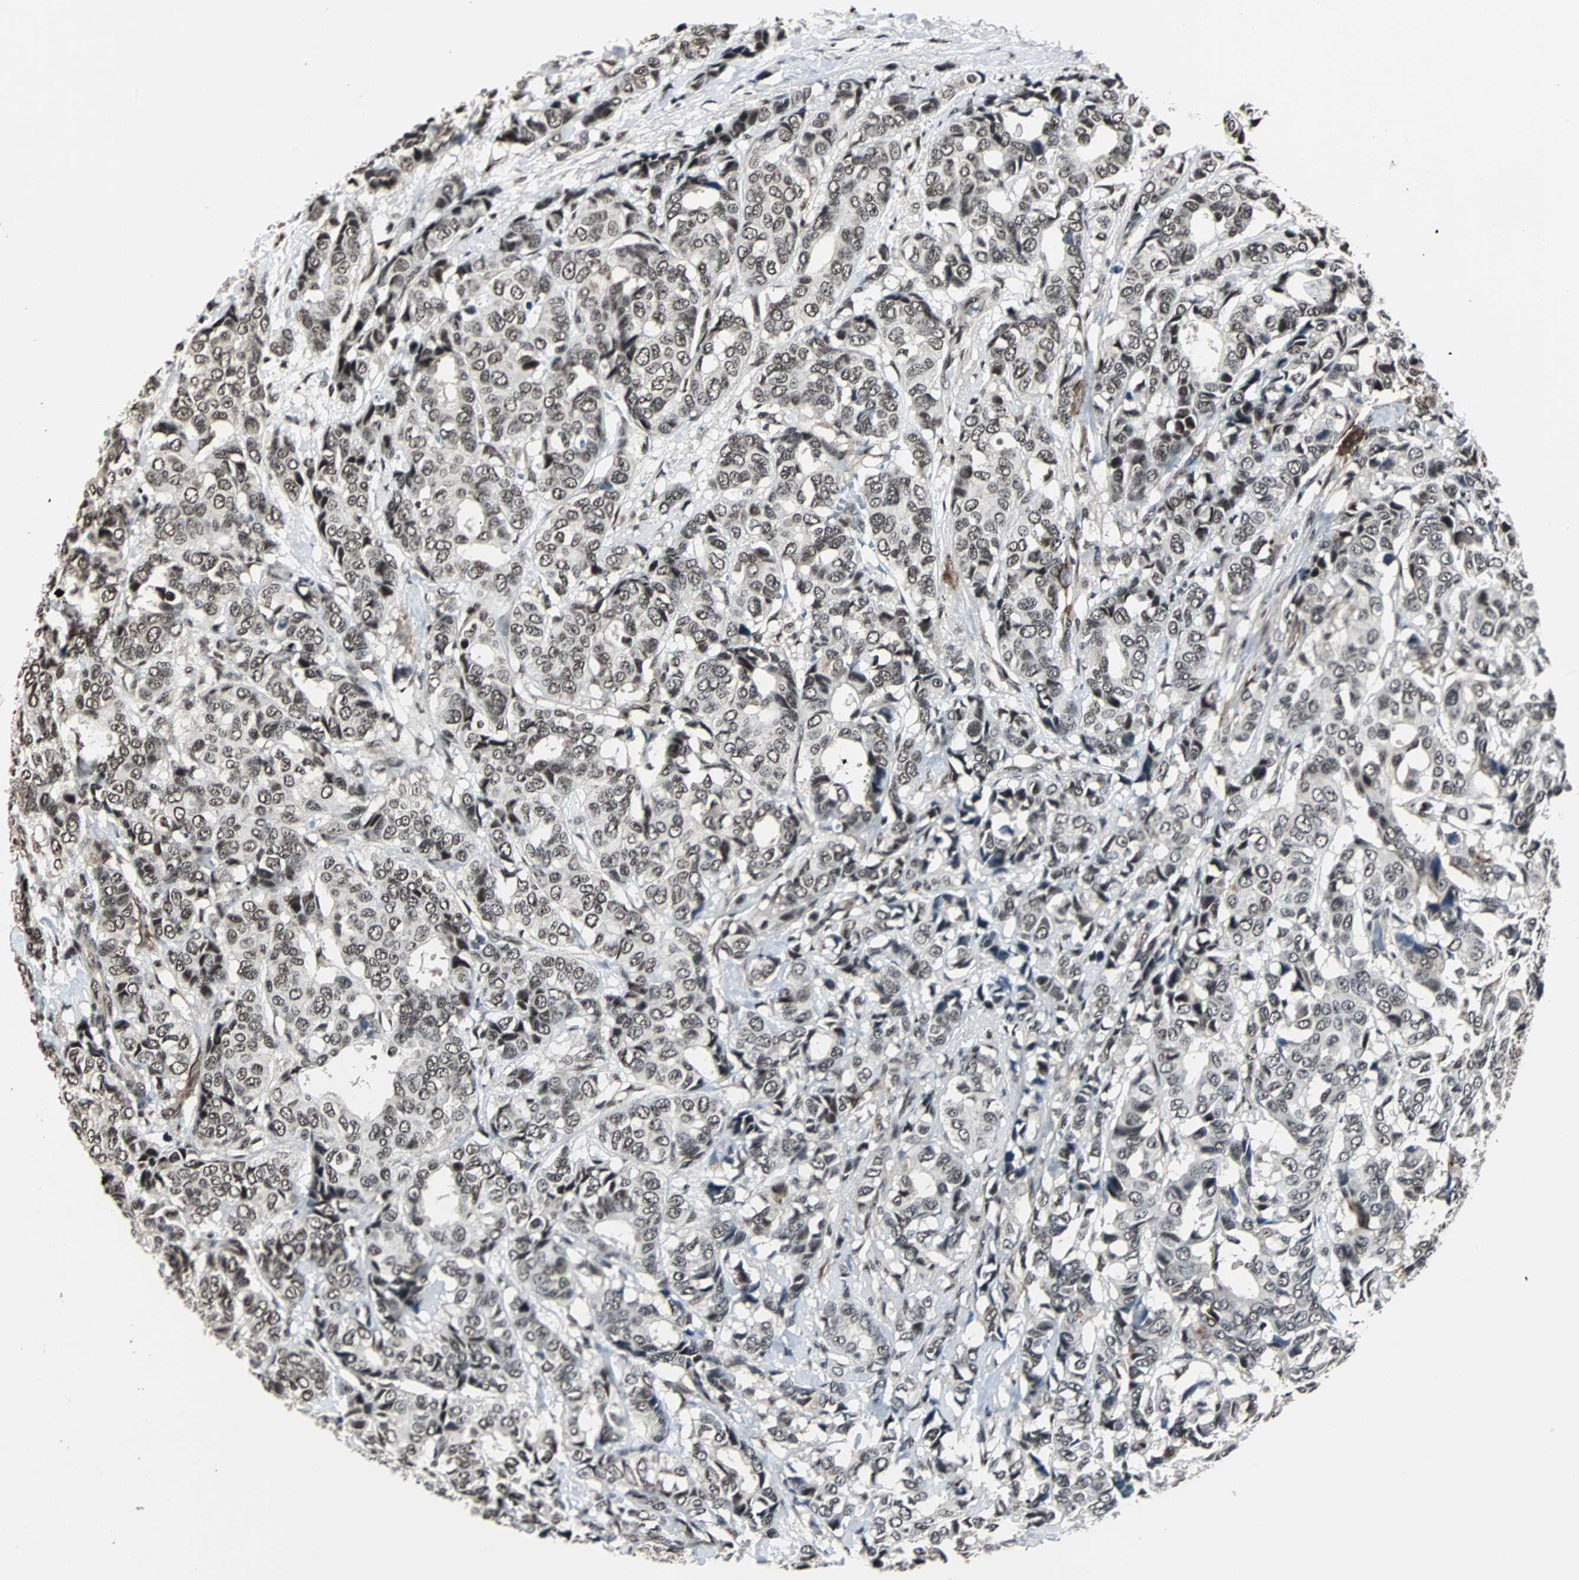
{"staining": {"intensity": "weak", "quantity": "25%-75%", "location": "nuclear"}, "tissue": "breast cancer", "cell_type": "Tumor cells", "image_type": "cancer", "snomed": [{"axis": "morphology", "description": "Duct carcinoma"}, {"axis": "topography", "description": "Breast"}], "caption": "There is low levels of weak nuclear positivity in tumor cells of breast cancer, as demonstrated by immunohistochemical staining (brown color).", "gene": "MKX", "patient": {"sex": "female", "age": 87}}